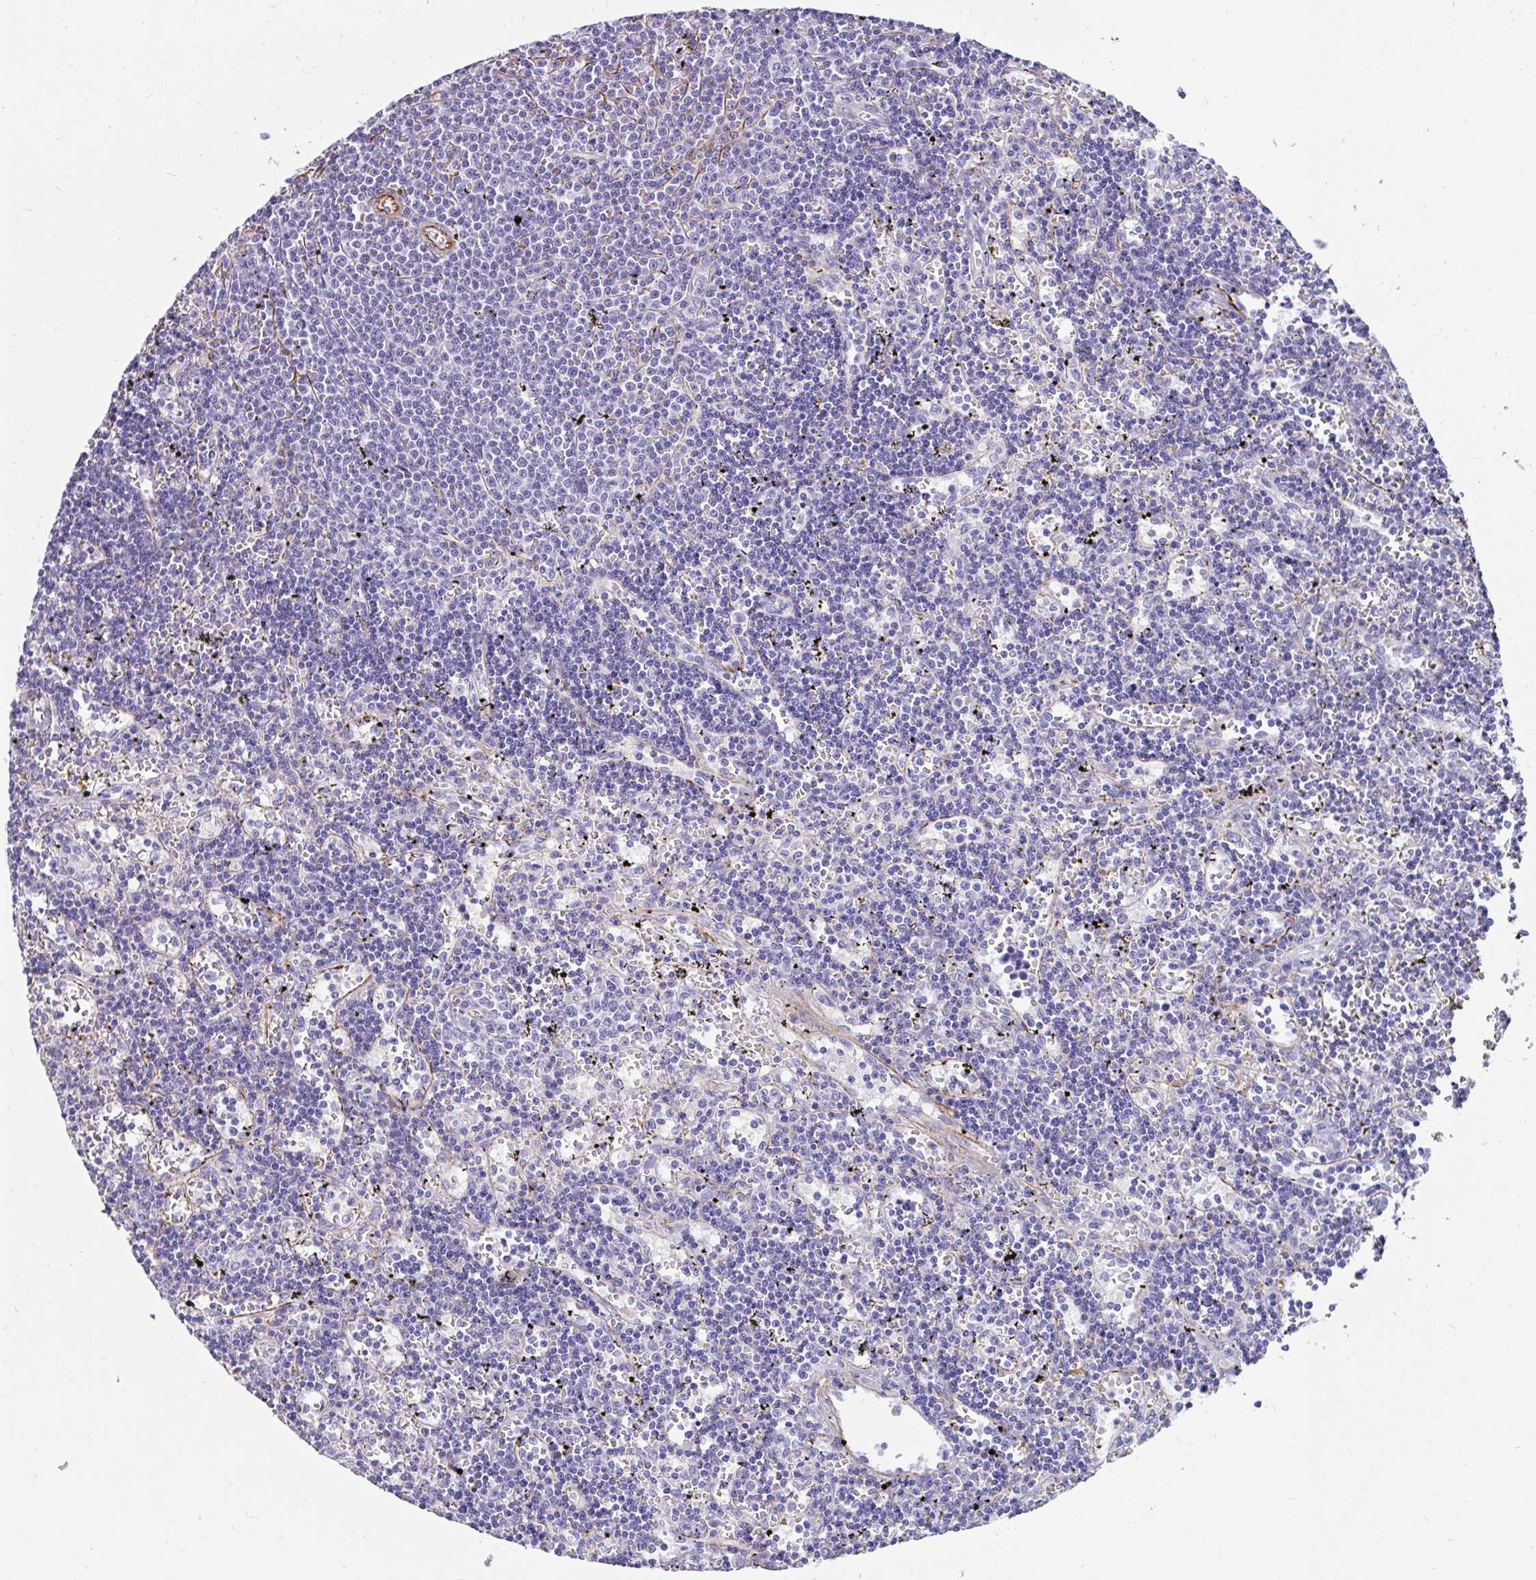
{"staining": {"intensity": "negative", "quantity": "none", "location": "none"}, "tissue": "lymphoma", "cell_type": "Tumor cells", "image_type": "cancer", "snomed": [{"axis": "morphology", "description": "Malignant lymphoma, non-Hodgkin's type, Low grade"}, {"axis": "topography", "description": "Spleen"}], "caption": "Immunohistochemical staining of malignant lymphoma, non-Hodgkin's type (low-grade) demonstrates no significant expression in tumor cells.", "gene": "EML5", "patient": {"sex": "male", "age": 60}}